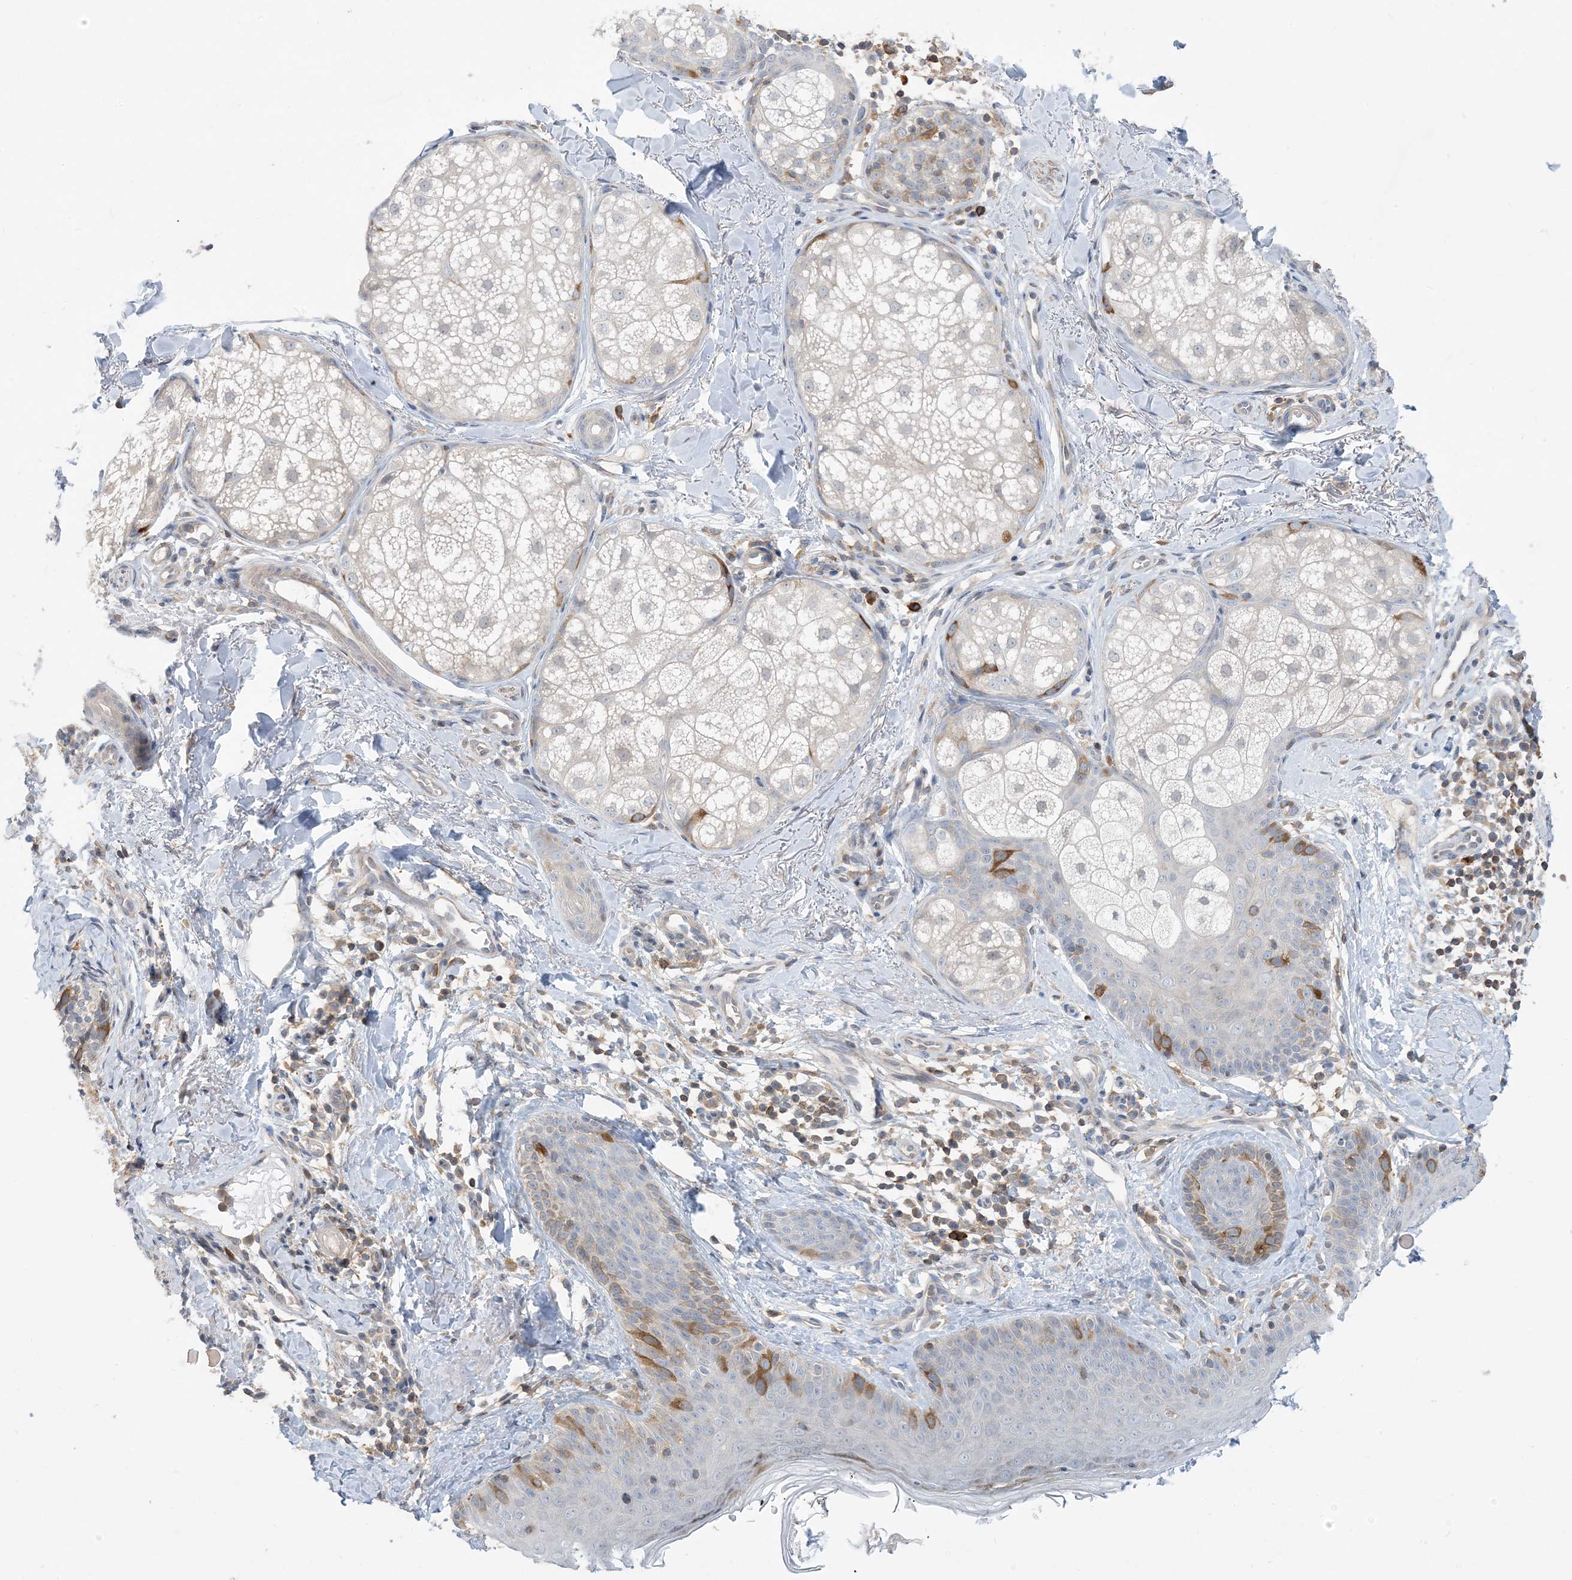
{"staining": {"intensity": "weak", "quantity": ">75%", "location": "cytoplasmic/membranous"}, "tissue": "skin", "cell_type": "Fibroblasts", "image_type": "normal", "snomed": [{"axis": "morphology", "description": "Normal tissue, NOS"}, {"axis": "topography", "description": "Skin"}], "caption": "Weak cytoplasmic/membranous staining is identified in approximately >75% of fibroblasts in benign skin. Immunohistochemistry stains the protein of interest in brown and the nuclei are stained blue.", "gene": "AOC1", "patient": {"sex": "male", "age": 57}}